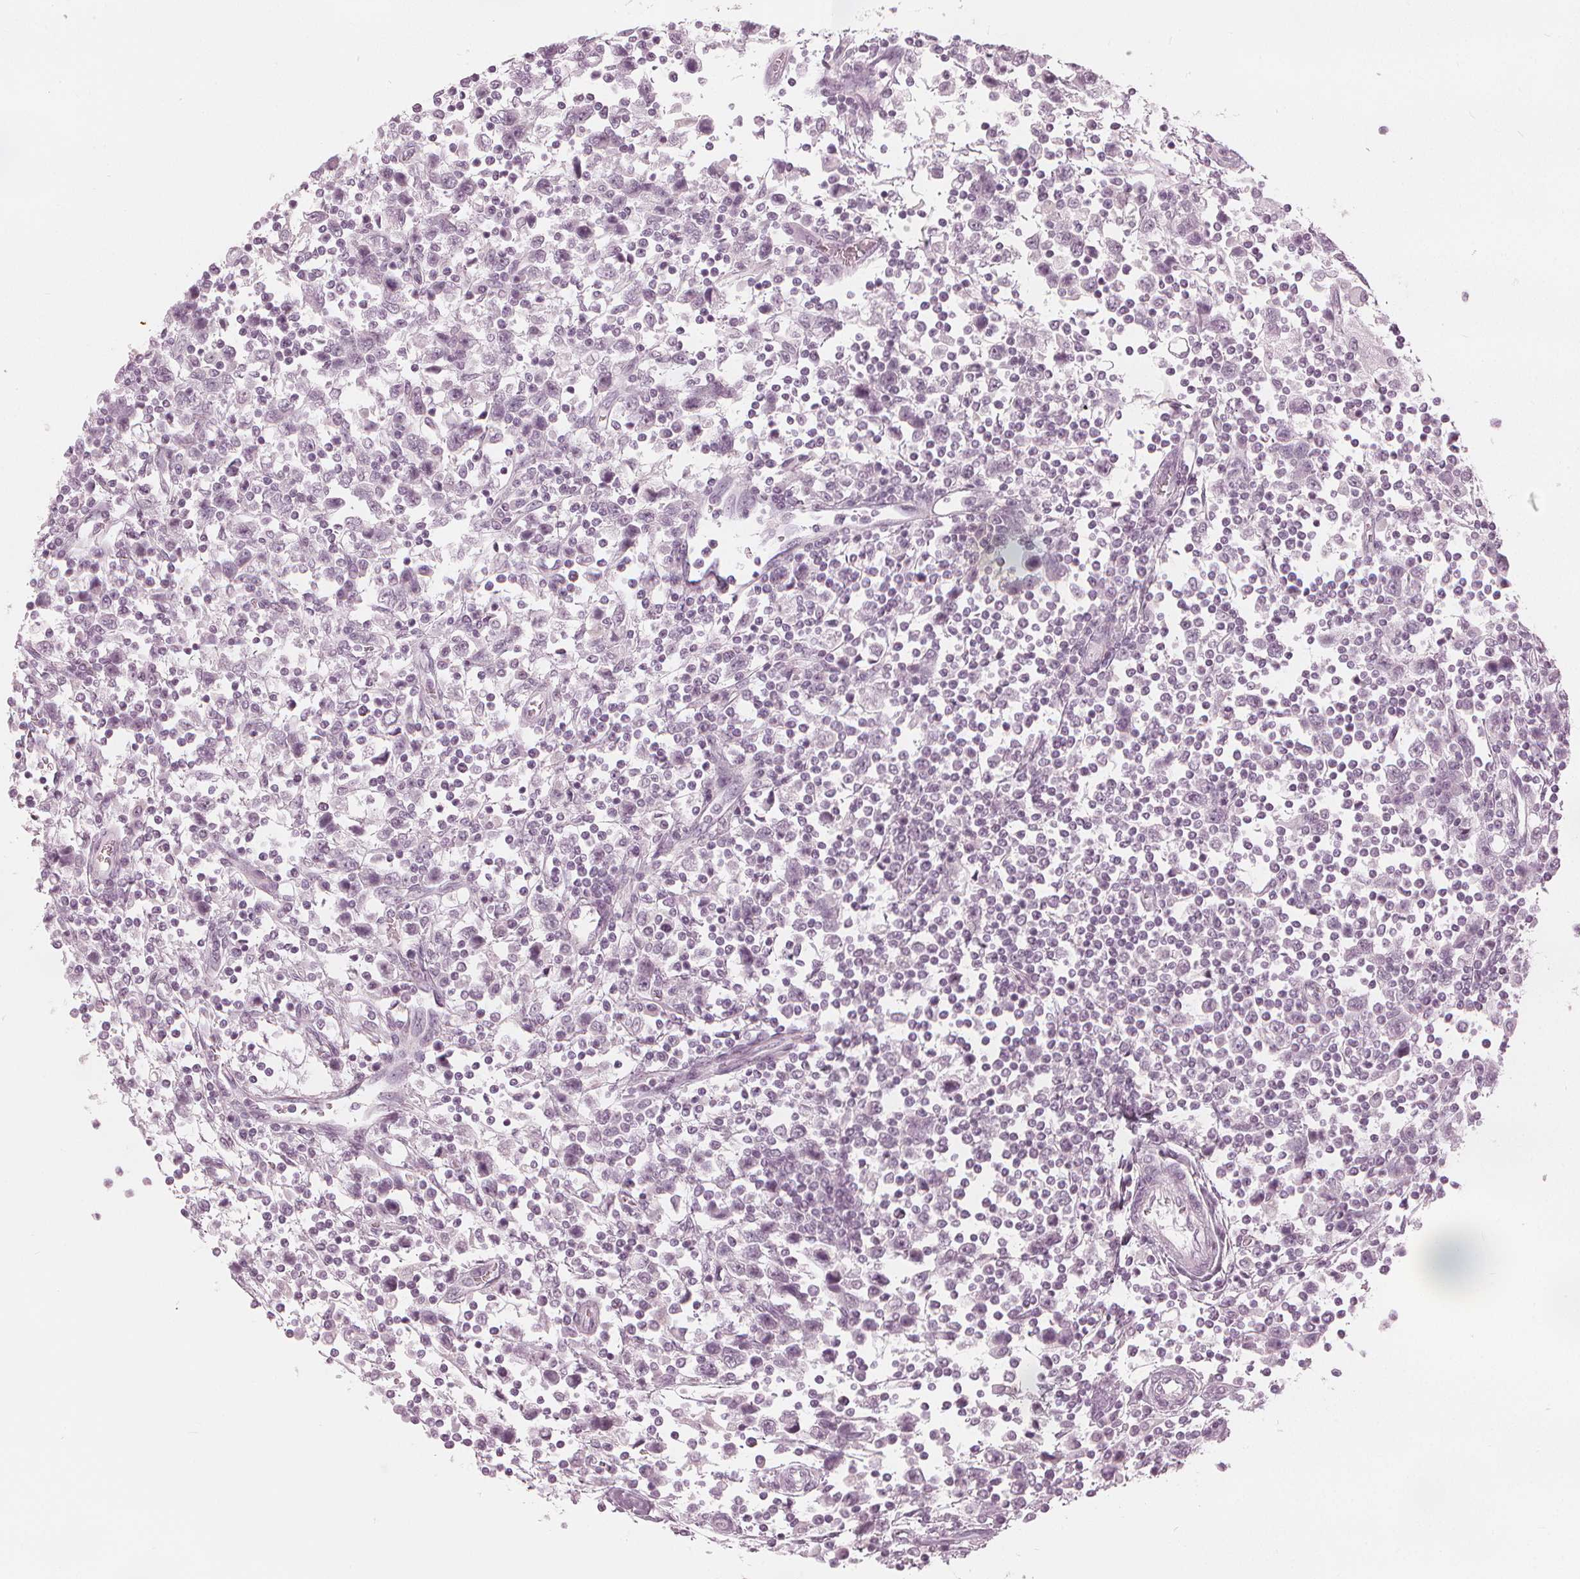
{"staining": {"intensity": "negative", "quantity": "none", "location": "none"}, "tissue": "testis cancer", "cell_type": "Tumor cells", "image_type": "cancer", "snomed": [{"axis": "morphology", "description": "Seminoma, NOS"}, {"axis": "topography", "description": "Testis"}], "caption": "This is an IHC photomicrograph of human testis cancer (seminoma). There is no staining in tumor cells.", "gene": "PAEP", "patient": {"sex": "male", "age": 34}}